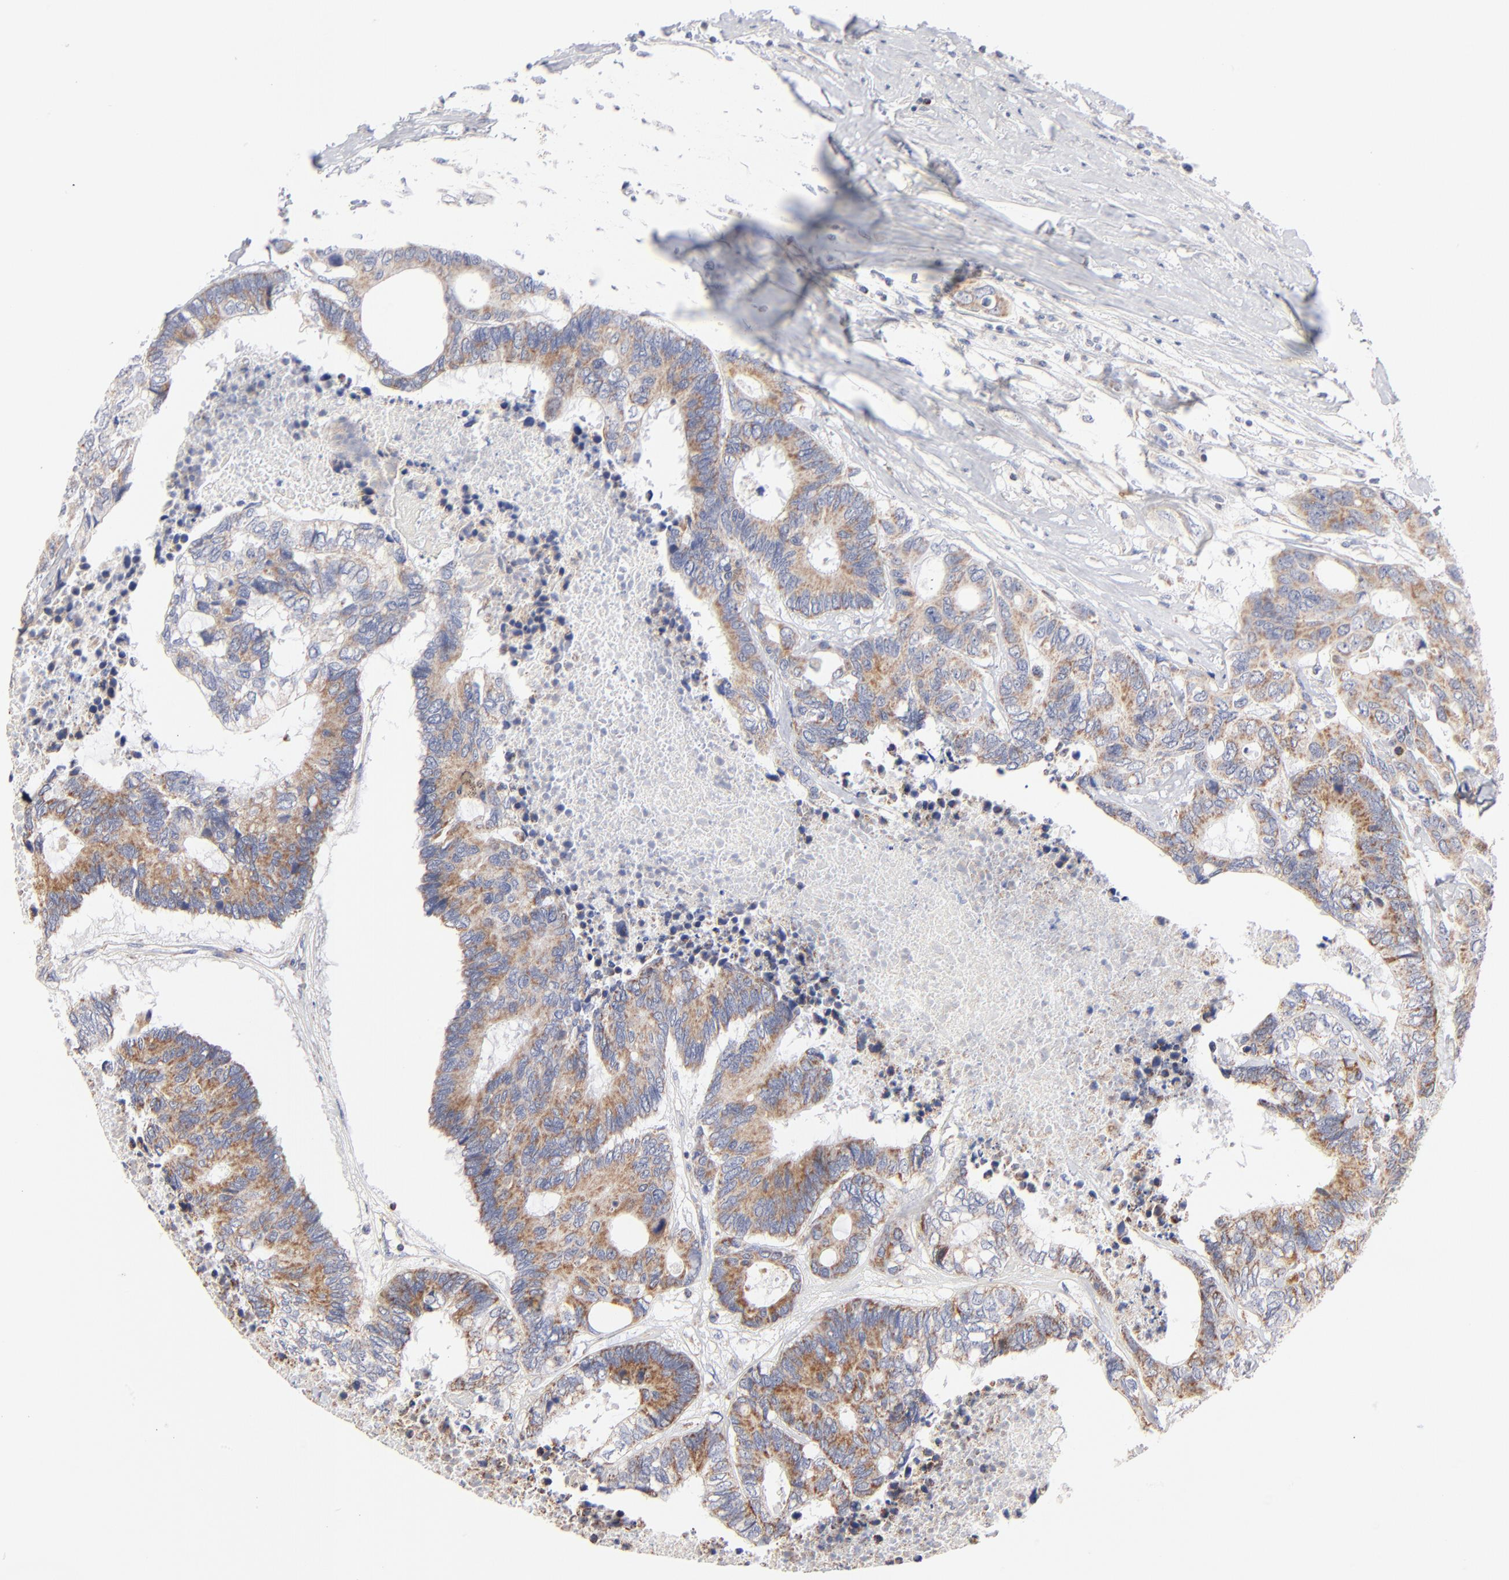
{"staining": {"intensity": "moderate", "quantity": ">75%", "location": "cytoplasmic/membranous"}, "tissue": "colorectal cancer", "cell_type": "Tumor cells", "image_type": "cancer", "snomed": [{"axis": "morphology", "description": "Adenocarcinoma, NOS"}, {"axis": "topography", "description": "Rectum"}], "caption": "Tumor cells display medium levels of moderate cytoplasmic/membranous positivity in about >75% of cells in colorectal adenocarcinoma.", "gene": "MRPL58", "patient": {"sex": "male", "age": 55}}